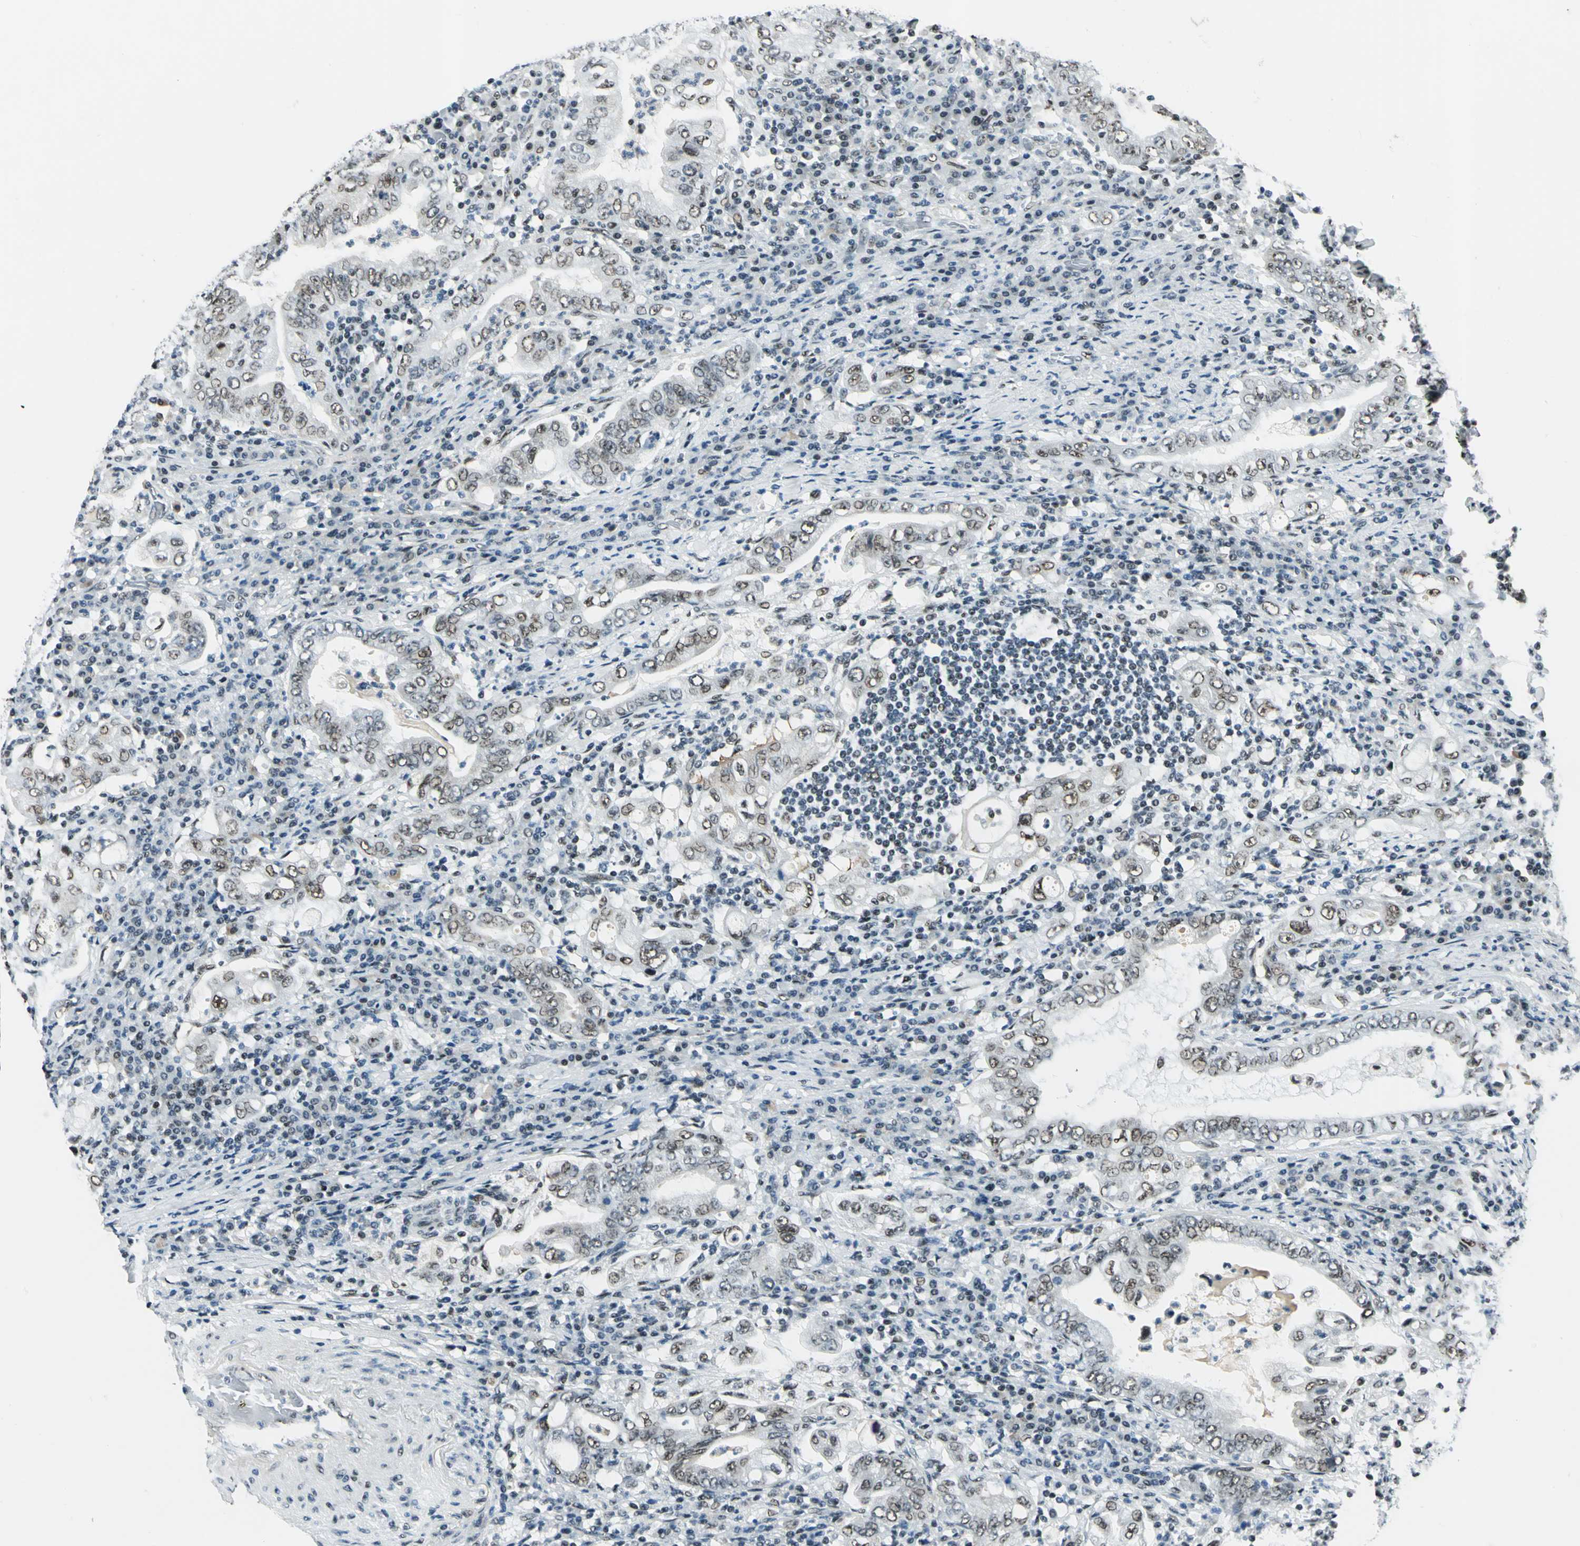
{"staining": {"intensity": "moderate", "quantity": ">75%", "location": "nuclear"}, "tissue": "stomach cancer", "cell_type": "Tumor cells", "image_type": "cancer", "snomed": [{"axis": "morphology", "description": "Normal tissue, NOS"}, {"axis": "morphology", "description": "Adenocarcinoma, NOS"}, {"axis": "topography", "description": "Esophagus"}, {"axis": "topography", "description": "Stomach, upper"}, {"axis": "topography", "description": "Peripheral nerve tissue"}], "caption": "Protein staining of stomach cancer tissue demonstrates moderate nuclear positivity in about >75% of tumor cells.", "gene": "KAT6B", "patient": {"sex": "male", "age": 62}}